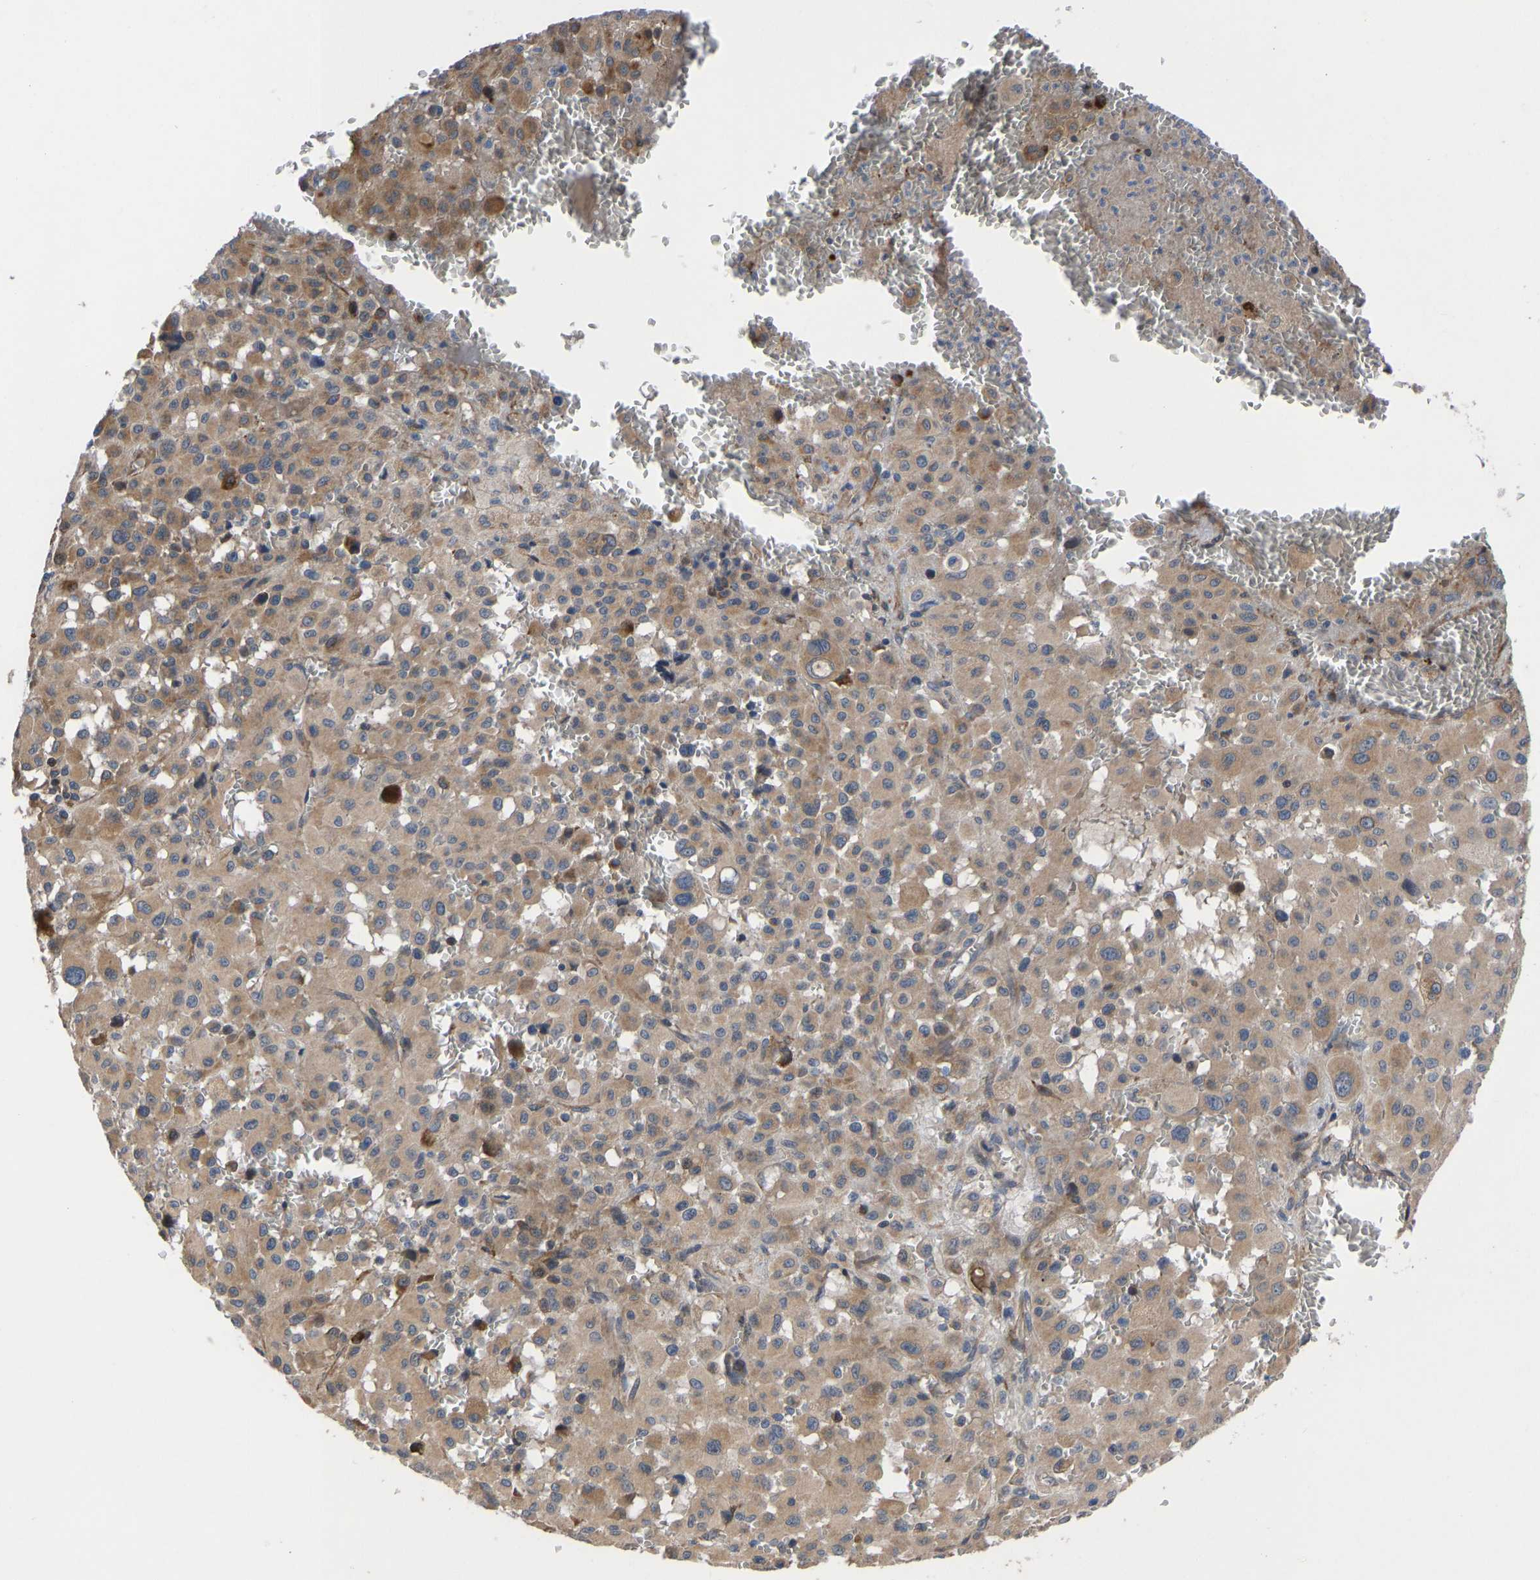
{"staining": {"intensity": "moderate", "quantity": ">75%", "location": "cytoplasmic/membranous"}, "tissue": "melanoma", "cell_type": "Tumor cells", "image_type": "cancer", "snomed": [{"axis": "morphology", "description": "Malignant melanoma, Metastatic site"}, {"axis": "topography", "description": "Skin"}], "caption": "The photomicrograph reveals staining of melanoma, revealing moderate cytoplasmic/membranous protein staining (brown color) within tumor cells. Nuclei are stained in blue.", "gene": "FRRS1", "patient": {"sex": "female", "age": 74}}